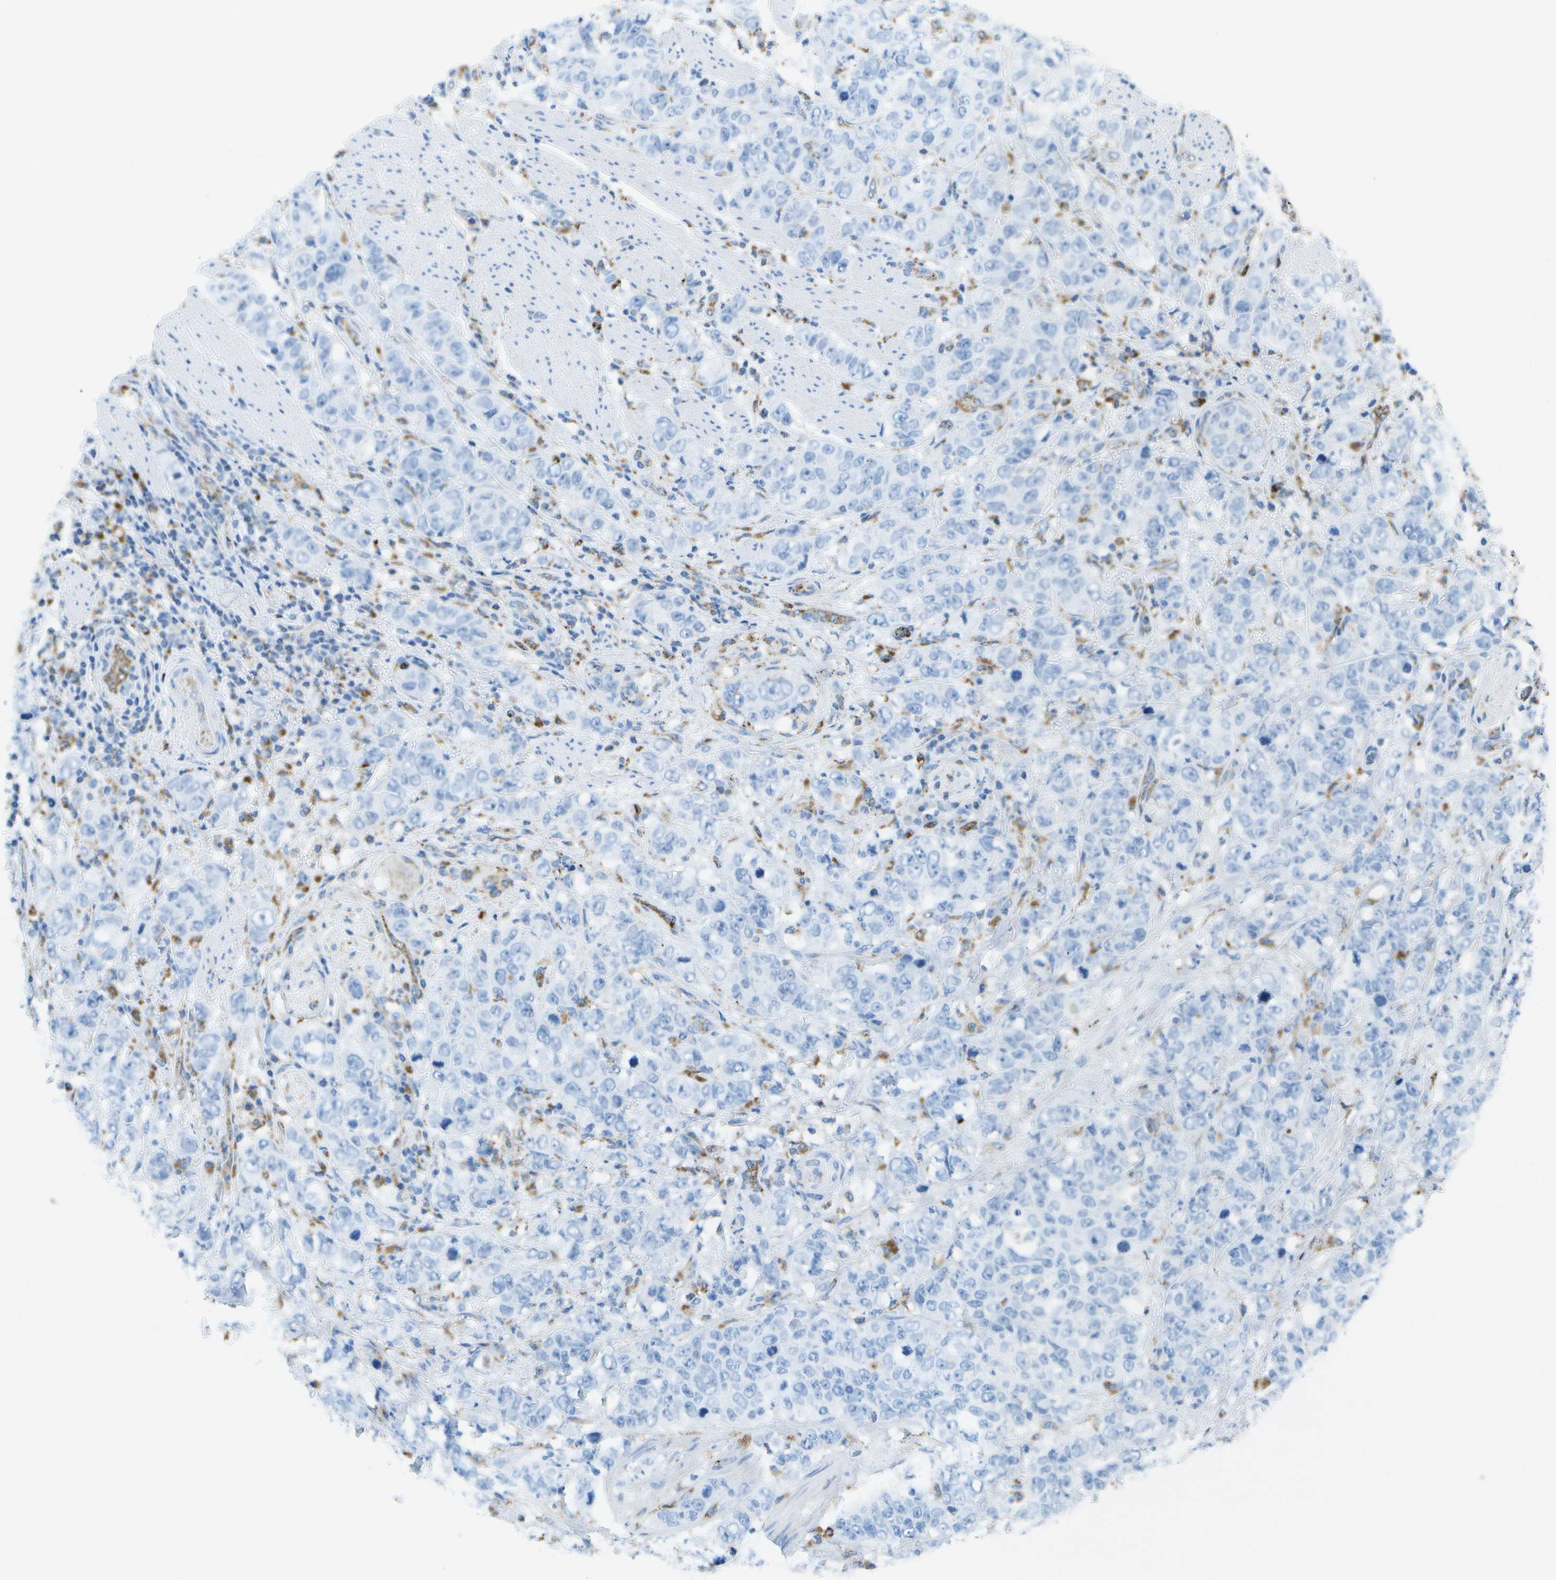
{"staining": {"intensity": "negative", "quantity": "none", "location": "none"}, "tissue": "stomach cancer", "cell_type": "Tumor cells", "image_type": "cancer", "snomed": [{"axis": "morphology", "description": "Adenocarcinoma, NOS"}, {"axis": "topography", "description": "Stomach"}], "caption": "Adenocarcinoma (stomach) stained for a protein using immunohistochemistry (IHC) displays no expression tumor cells.", "gene": "PRCP", "patient": {"sex": "male", "age": 48}}